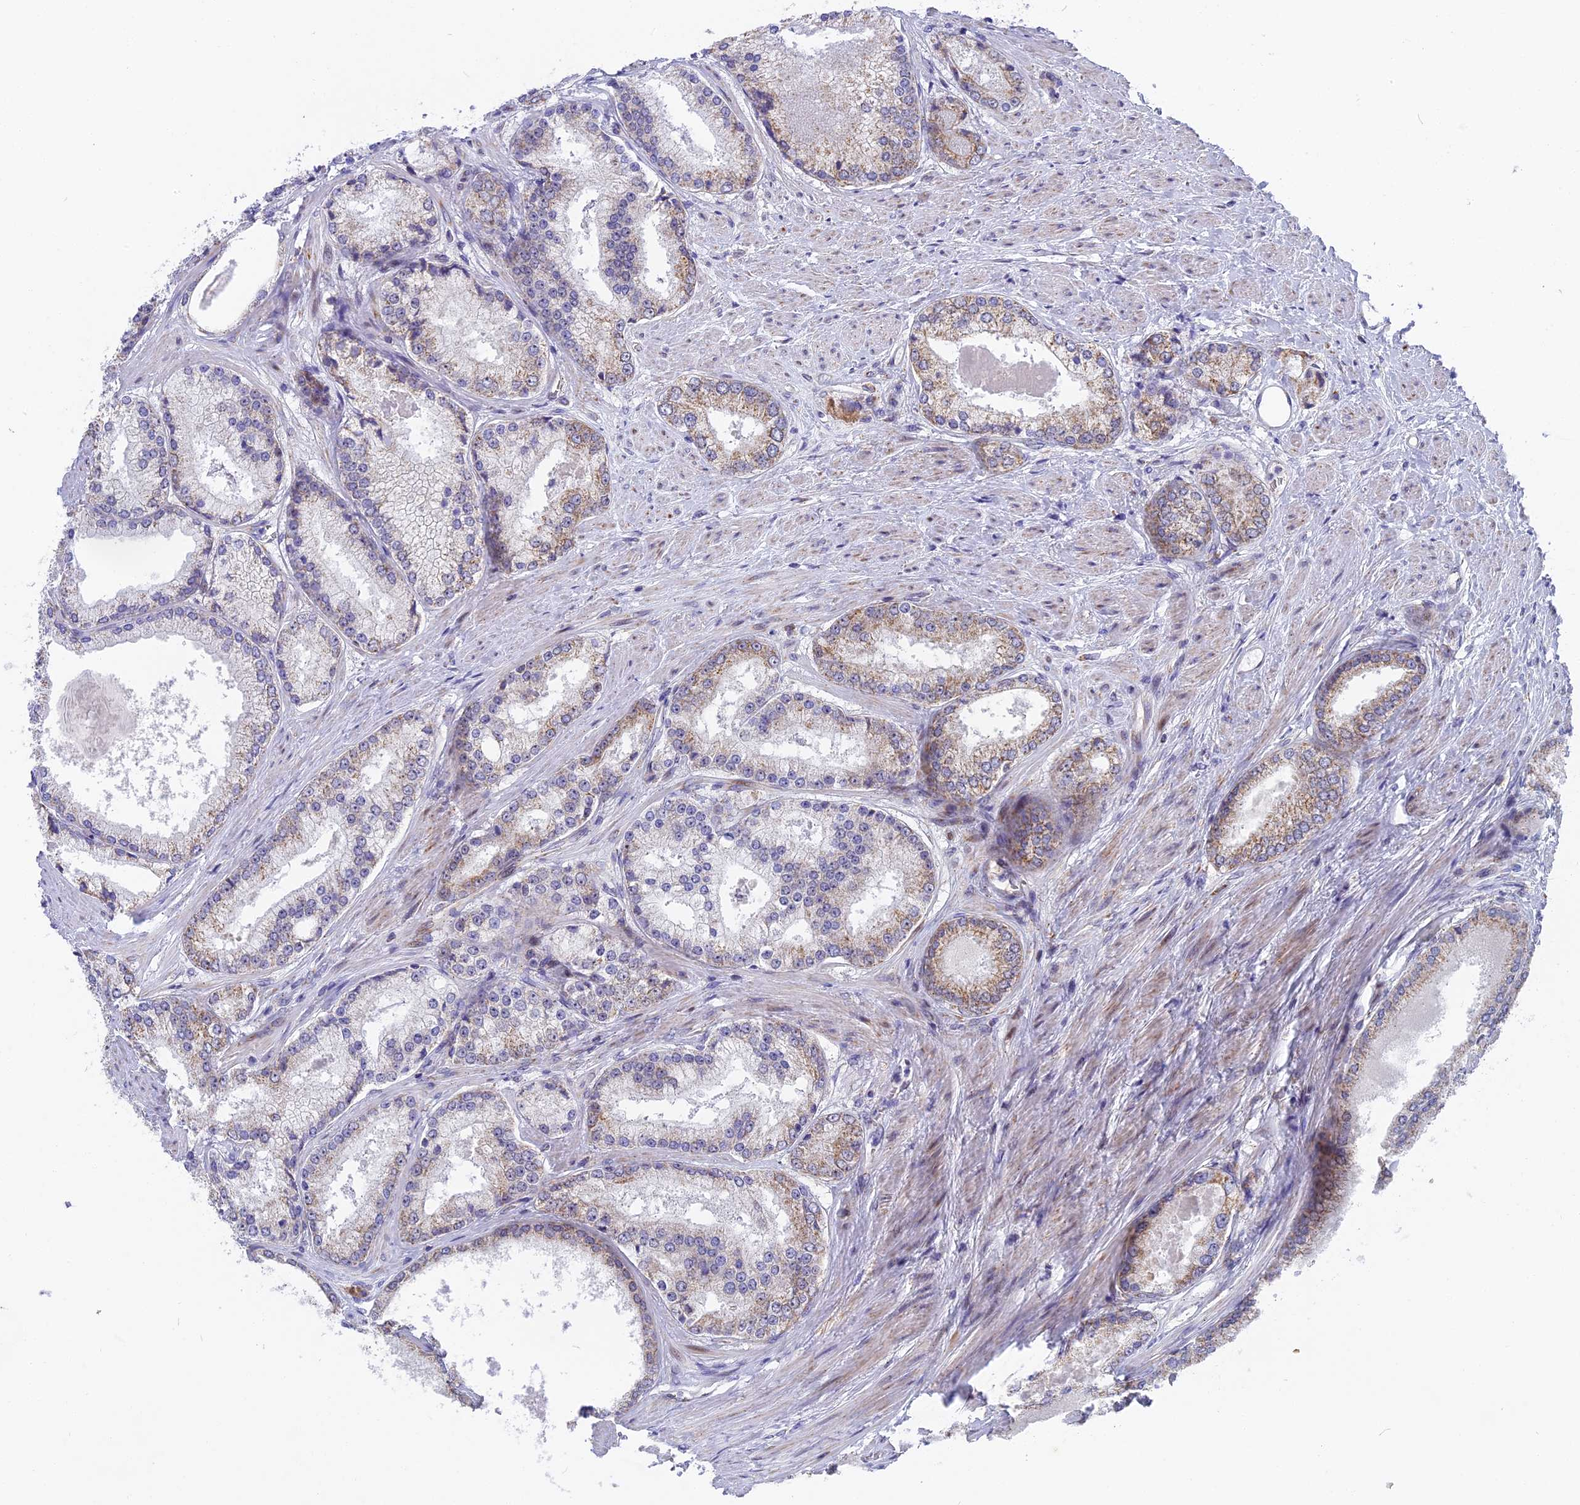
{"staining": {"intensity": "weak", "quantity": "25%-75%", "location": "cytoplasmic/membranous"}, "tissue": "prostate cancer", "cell_type": "Tumor cells", "image_type": "cancer", "snomed": [{"axis": "morphology", "description": "Adenocarcinoma, Low grade"}, {"axis": "topography", "description": "Prostate"}], "caption": "Immunohistochemistry (IHC) of human adenocarcinoma (low-grade) (prostate) shows low levels of weak cytoplasmic/membranous positivity in about 25%-75% of tumor cells. (Stains: DAB in brown, nuclei in blue, Microscopy: brightfield microscopy at high magnification).", "gene": "DTWD1", "patient": {"sex": "male", "age": 68}}